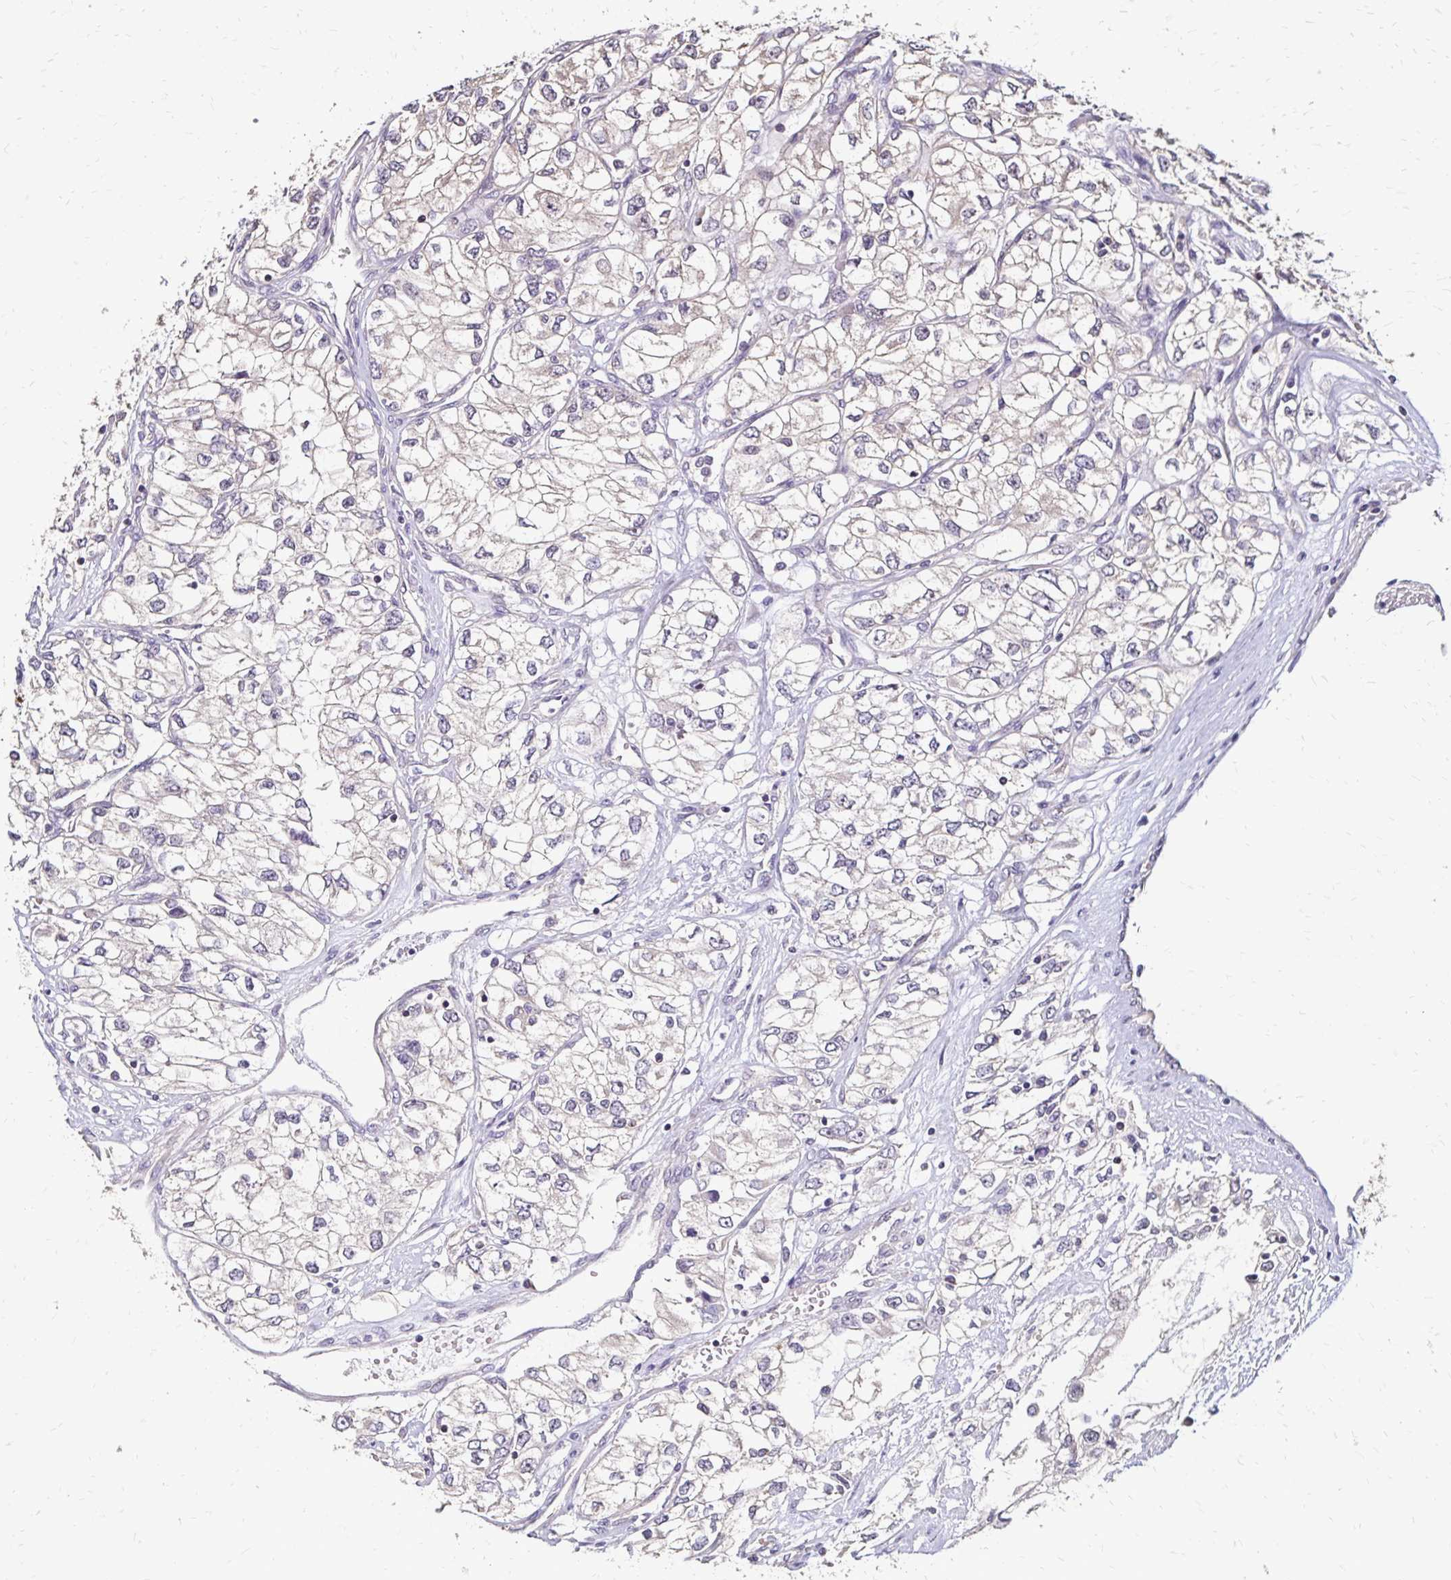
{"staining": {"intensity": "negative", "quantity": "none", "location": "none"}, "tissue": "renal cancer", "cell_type": "Tumor cells", "image_type": "cancer", "snomed": [{"axis": "morphology", "description": "Adenocarcinoma, NOS"}, {"axis": "topography", "description": "Kidney"}], "caption": "DAB immunohistochemical staining of human renal cancer displays no significant expression in tumor cells.", "gene": "EMC10", "patient": {"sex": "female", "age": 59}}